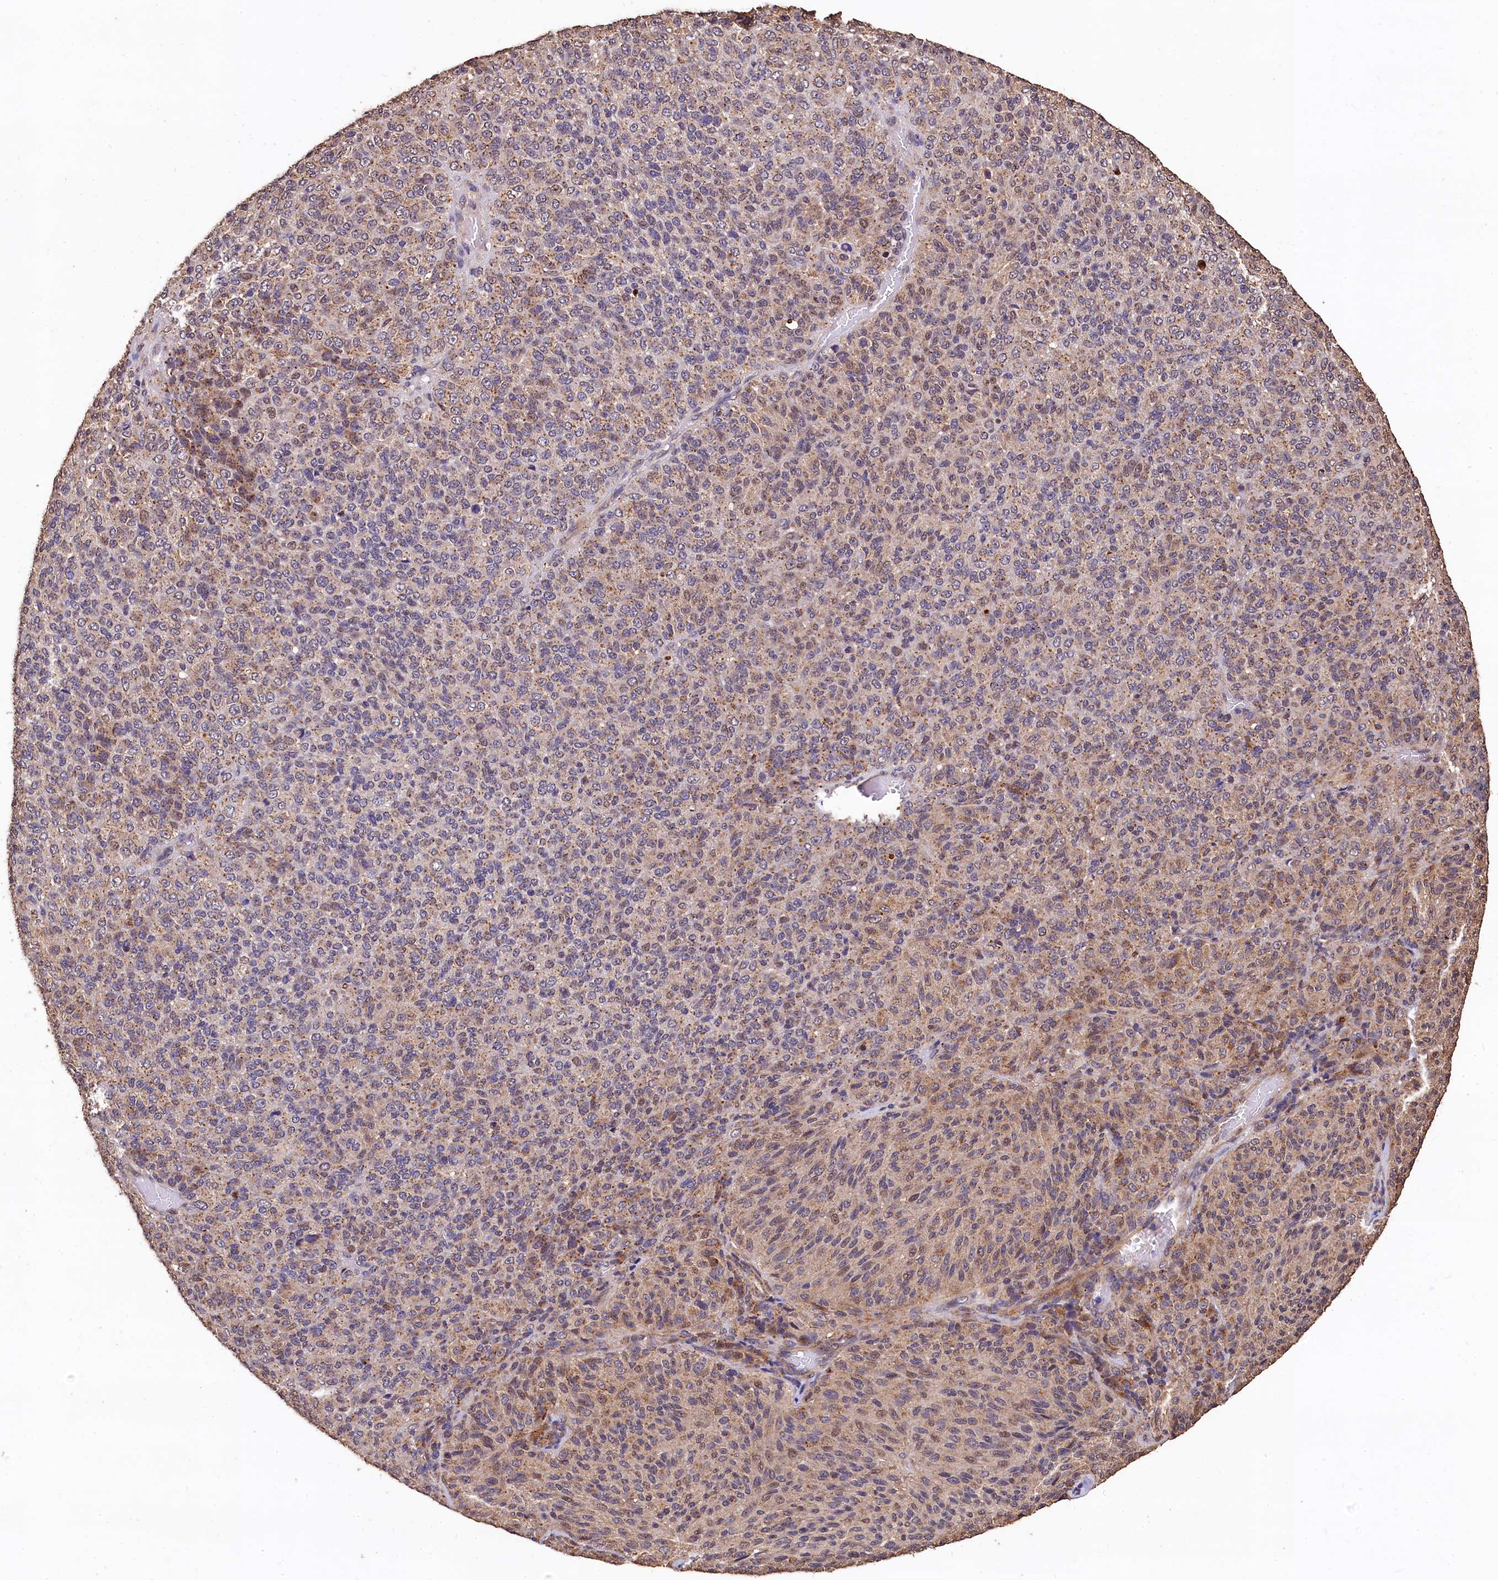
{"staining": {"intensity": "moderate", "quantity": ">75%", "location": "cytoplasmic/membranous"}, "tissue": "melanoma", "cell_type": "Tumor cells", "image_type": "cancer", "snomed": [{"axis": "morphology", "description": "Malignant melanoma, Metastatic site"}, {"axis": "topography", "description": "Brain"}], "caption": "Immunohistochemical staining of human malignant melanoma (metastatic site) reveals medium levels of moderate cytoplasmic/membranous protein positivity in approximately >75% of tumor cells.", "gene": "LSM4", "patient": {"sex": "female", "age": 56}}